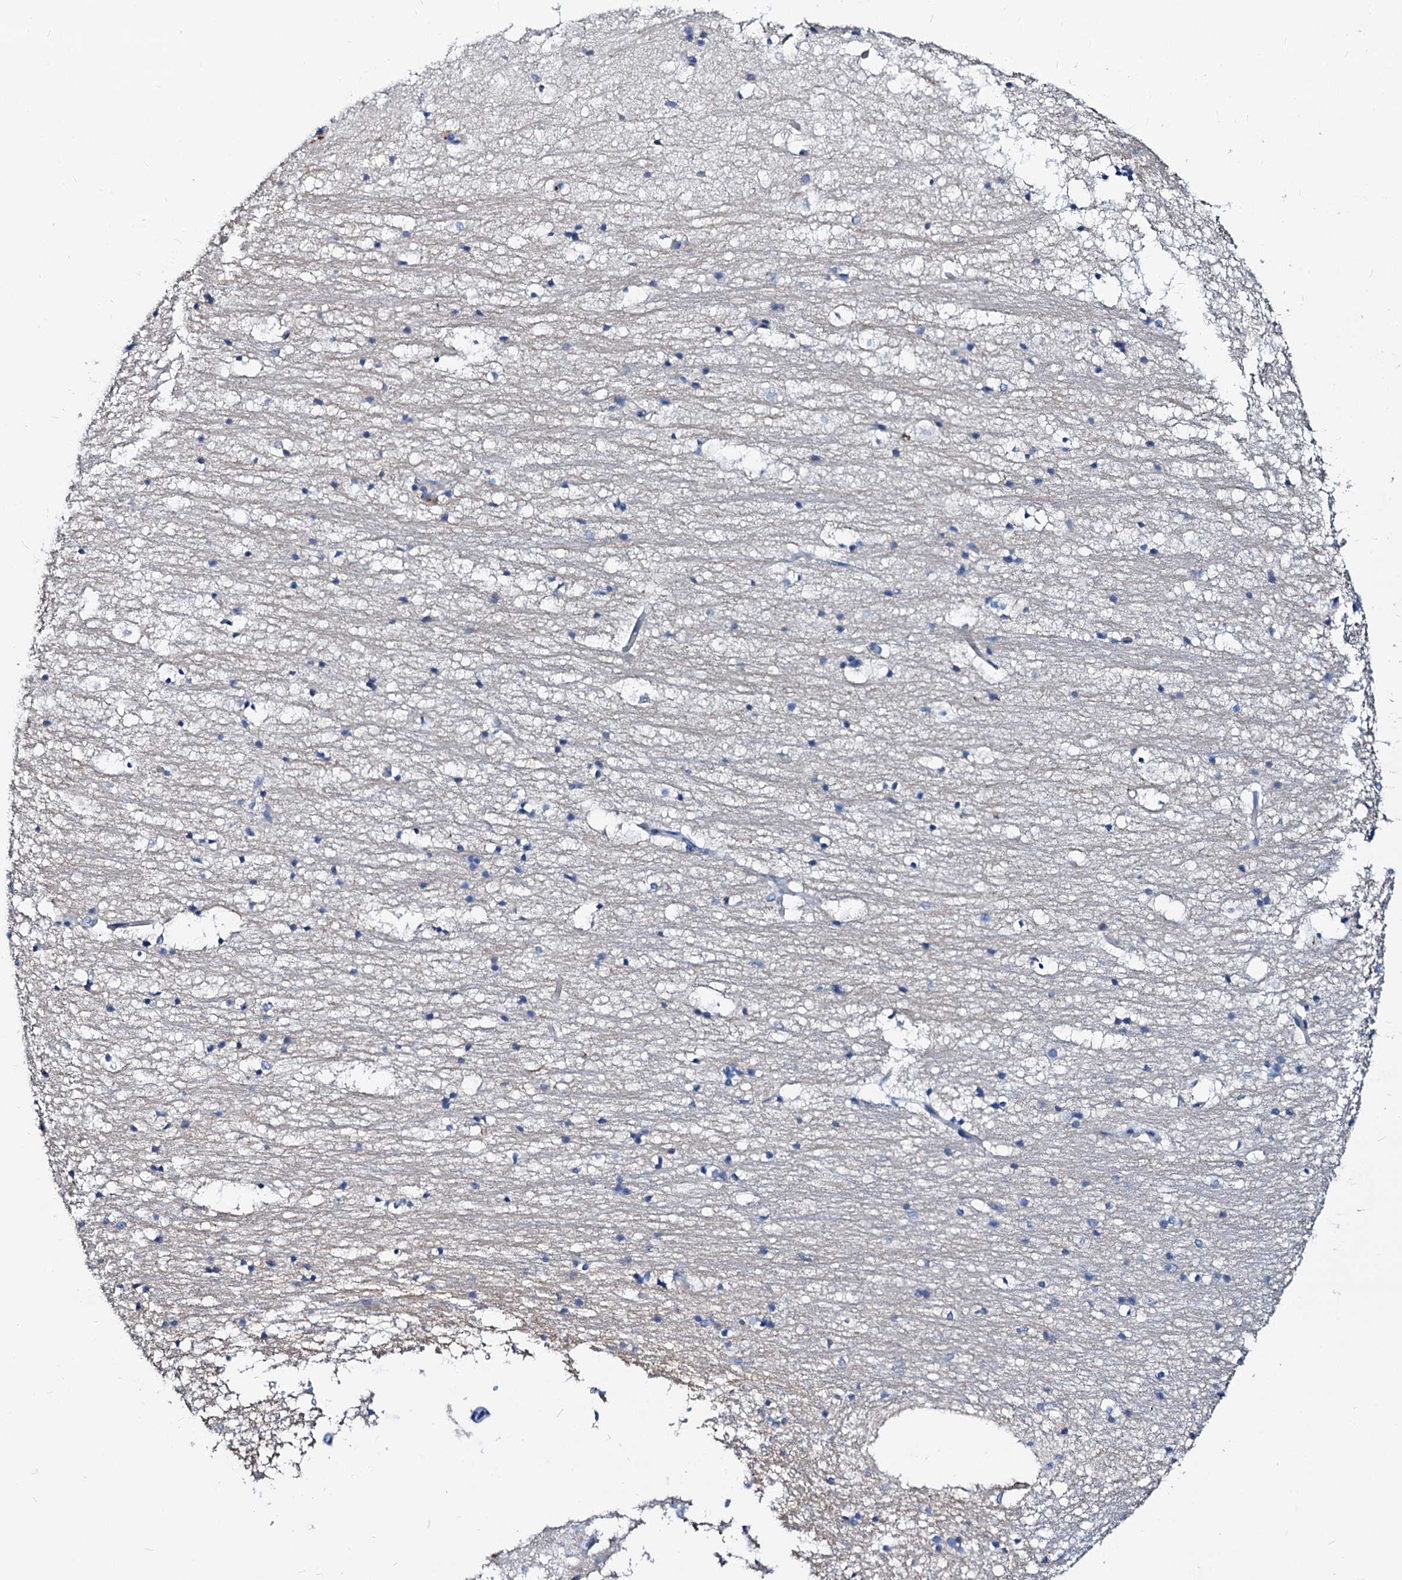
{"staining": {"intensity": "negative", "quantity": "none", "location": "none"}, "tissue": "hippocampus", "cell_type": "Glial cells", "image_type": "normal", "snomed": [{"axis": "morphology", "description": "Normal tissue, NOS"}, {"axis": "topography", "description": "Hippocampus"}], "caption": "Immunohistochemistry image of unremarkable hippocampus stained for a protein (brown), which exhibits no expression in glial cells.", "gene": "DYDC2", "patient": {"sex": "female", "age": 52}}